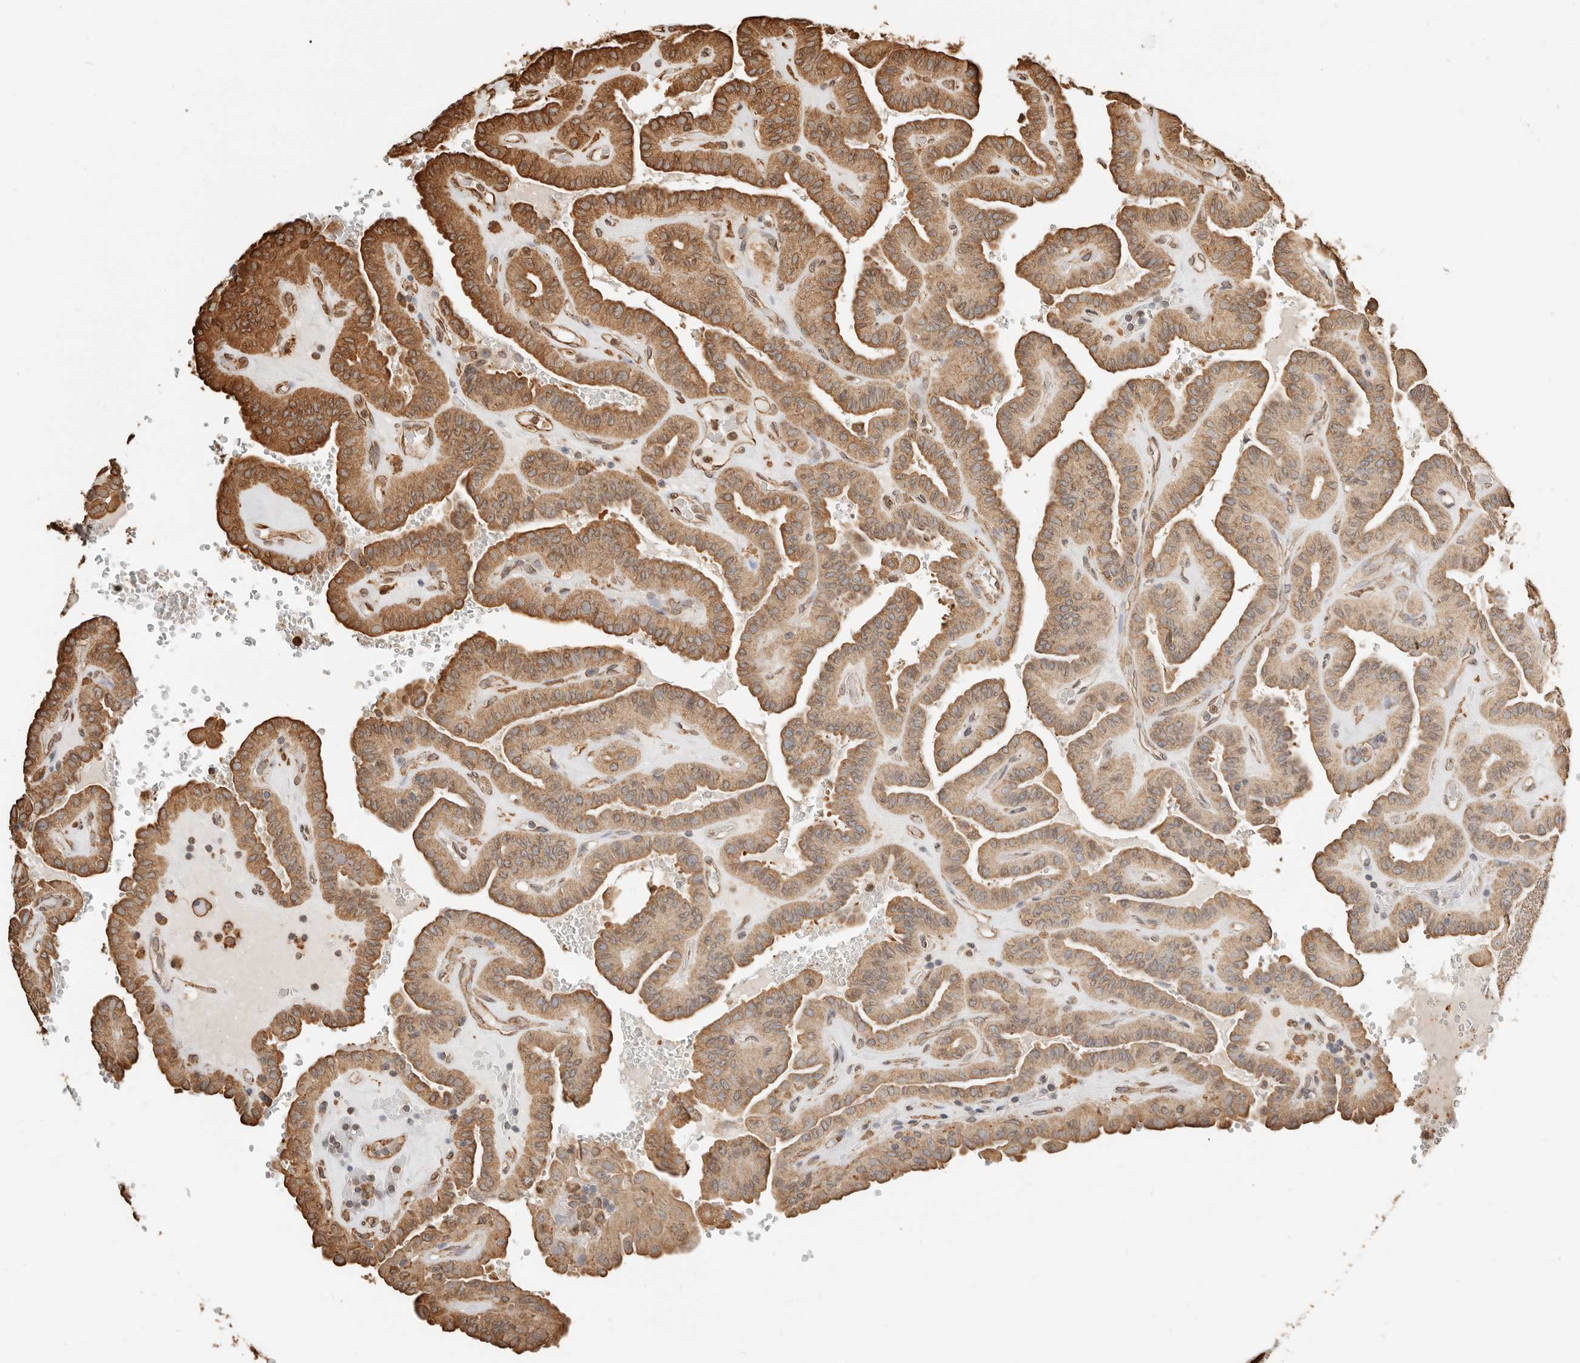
{"staining": {"intensity": "moderate", "quantity": ">75%", "location": "cytoplasmic/membranous"}, "tissue": "thyroid cancer", "cell_type": "Tumor cells", "image_type": "cancer", "snomed": [{"axis": "morphology", "description": "Papillary adenocarcinoma, NOS"}, {"axis": "topography", "description": "Thyroid gland"}], "caption": "Immunohistochemistry (IHC) photomicrograph of neoplastic tissue: human thyroid papillary adenocarcinoma stained using immunohistochemistry demonstrates medium levels of moderate protein expression localized specifically in the cytoplasmic/membranous of tumor cells, appearing as a cytoplasmic/membranous brown color.", "gene": "ARHGEF10L", "patient": {"sex": "male", "age": 77}}